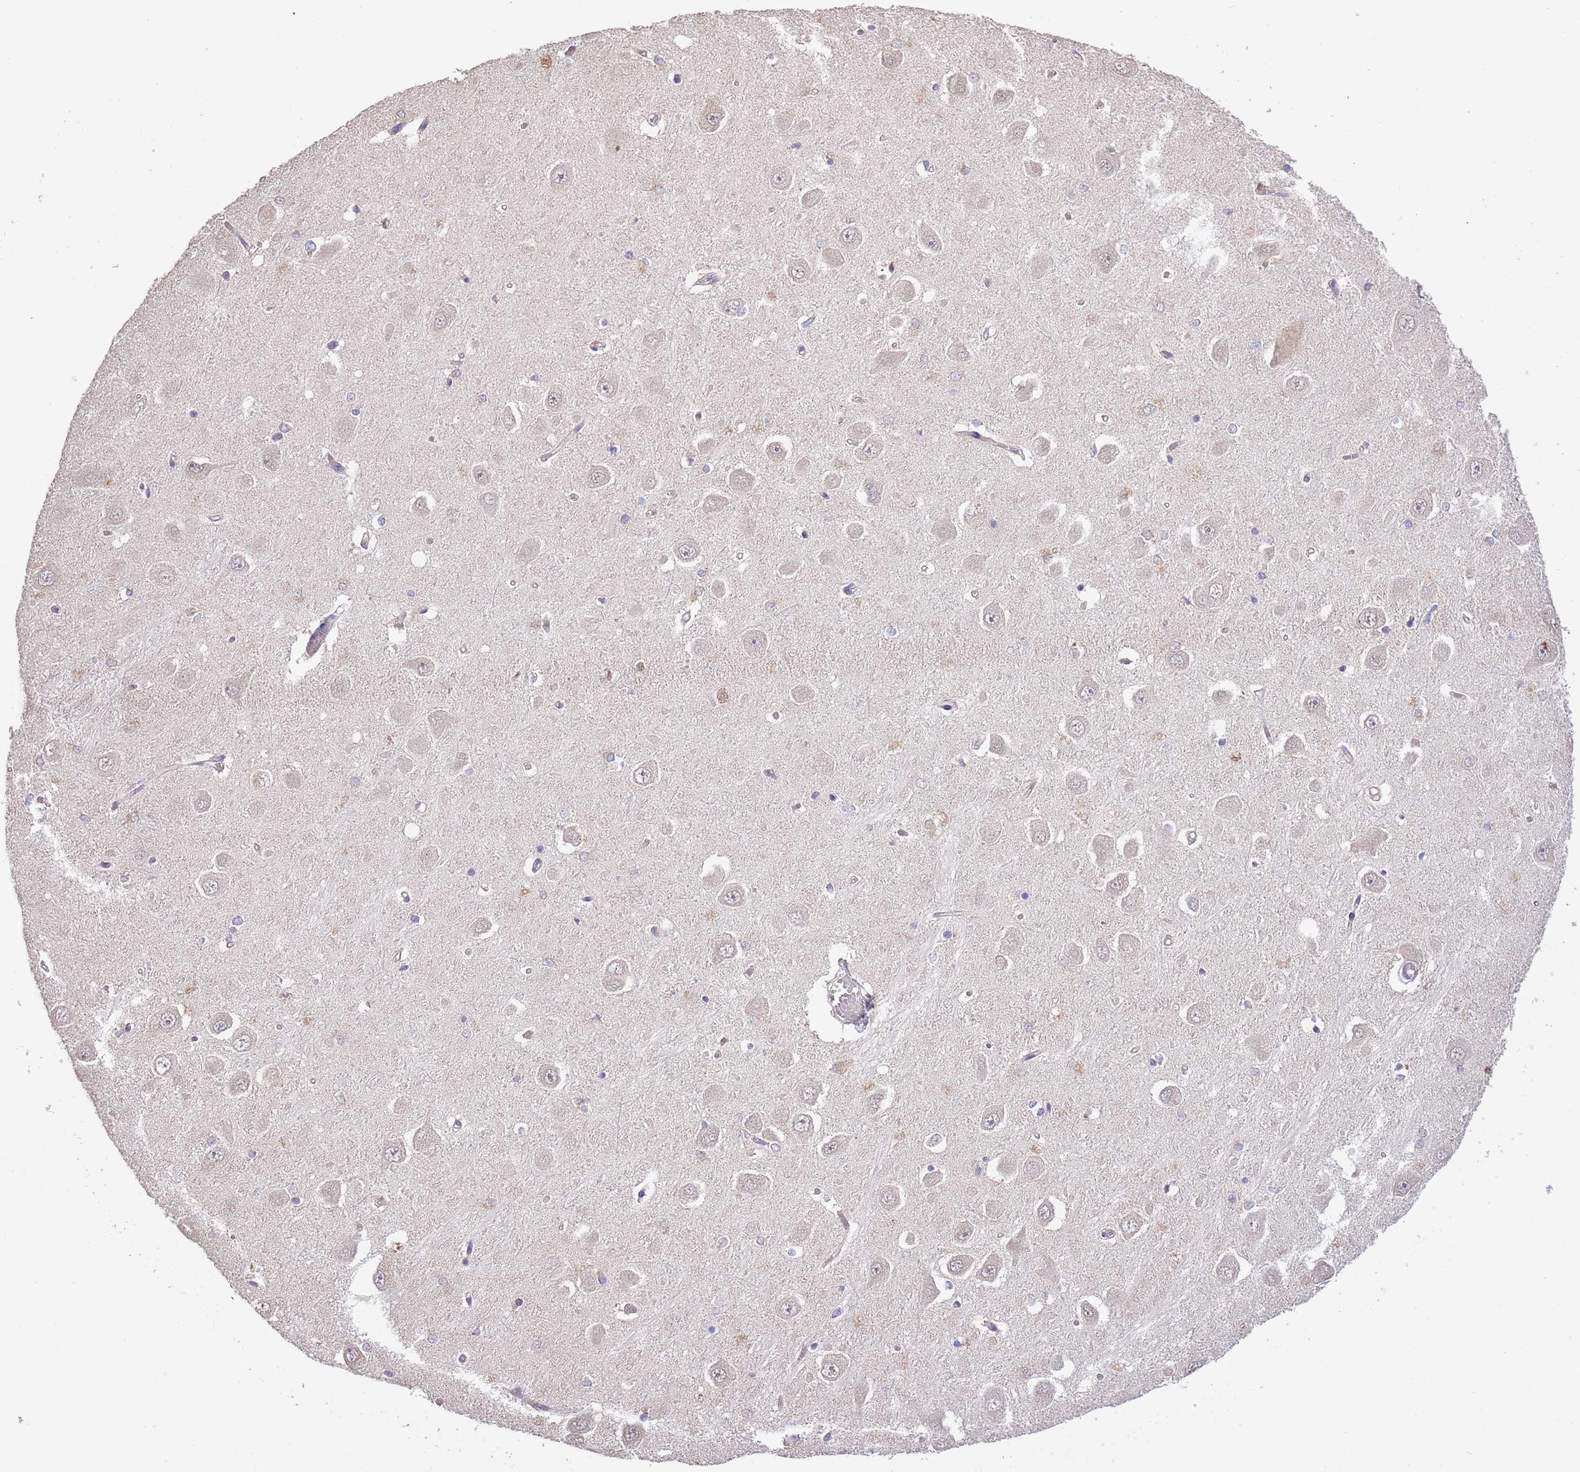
{"staining": {"intensity": "weak", "quantity": "<25%", "location": "cytoplasmic/membranous"}, "tissue": "hippocampus", "cell_type": "Glial cells", "image_type": "normal", "snomed": [{"axis": "morphology", "description": "Normal tissue, NOS"}, {"axis": "topography", "description": "Hippocampus"}], "caption": "DAB immunohistochemical staining of benign hippocampus exhibits no significant expression in glial cells. Nuclei are stained in blue.", "gene": "IVD", "patient": {"sex": "male", "age": 45}}